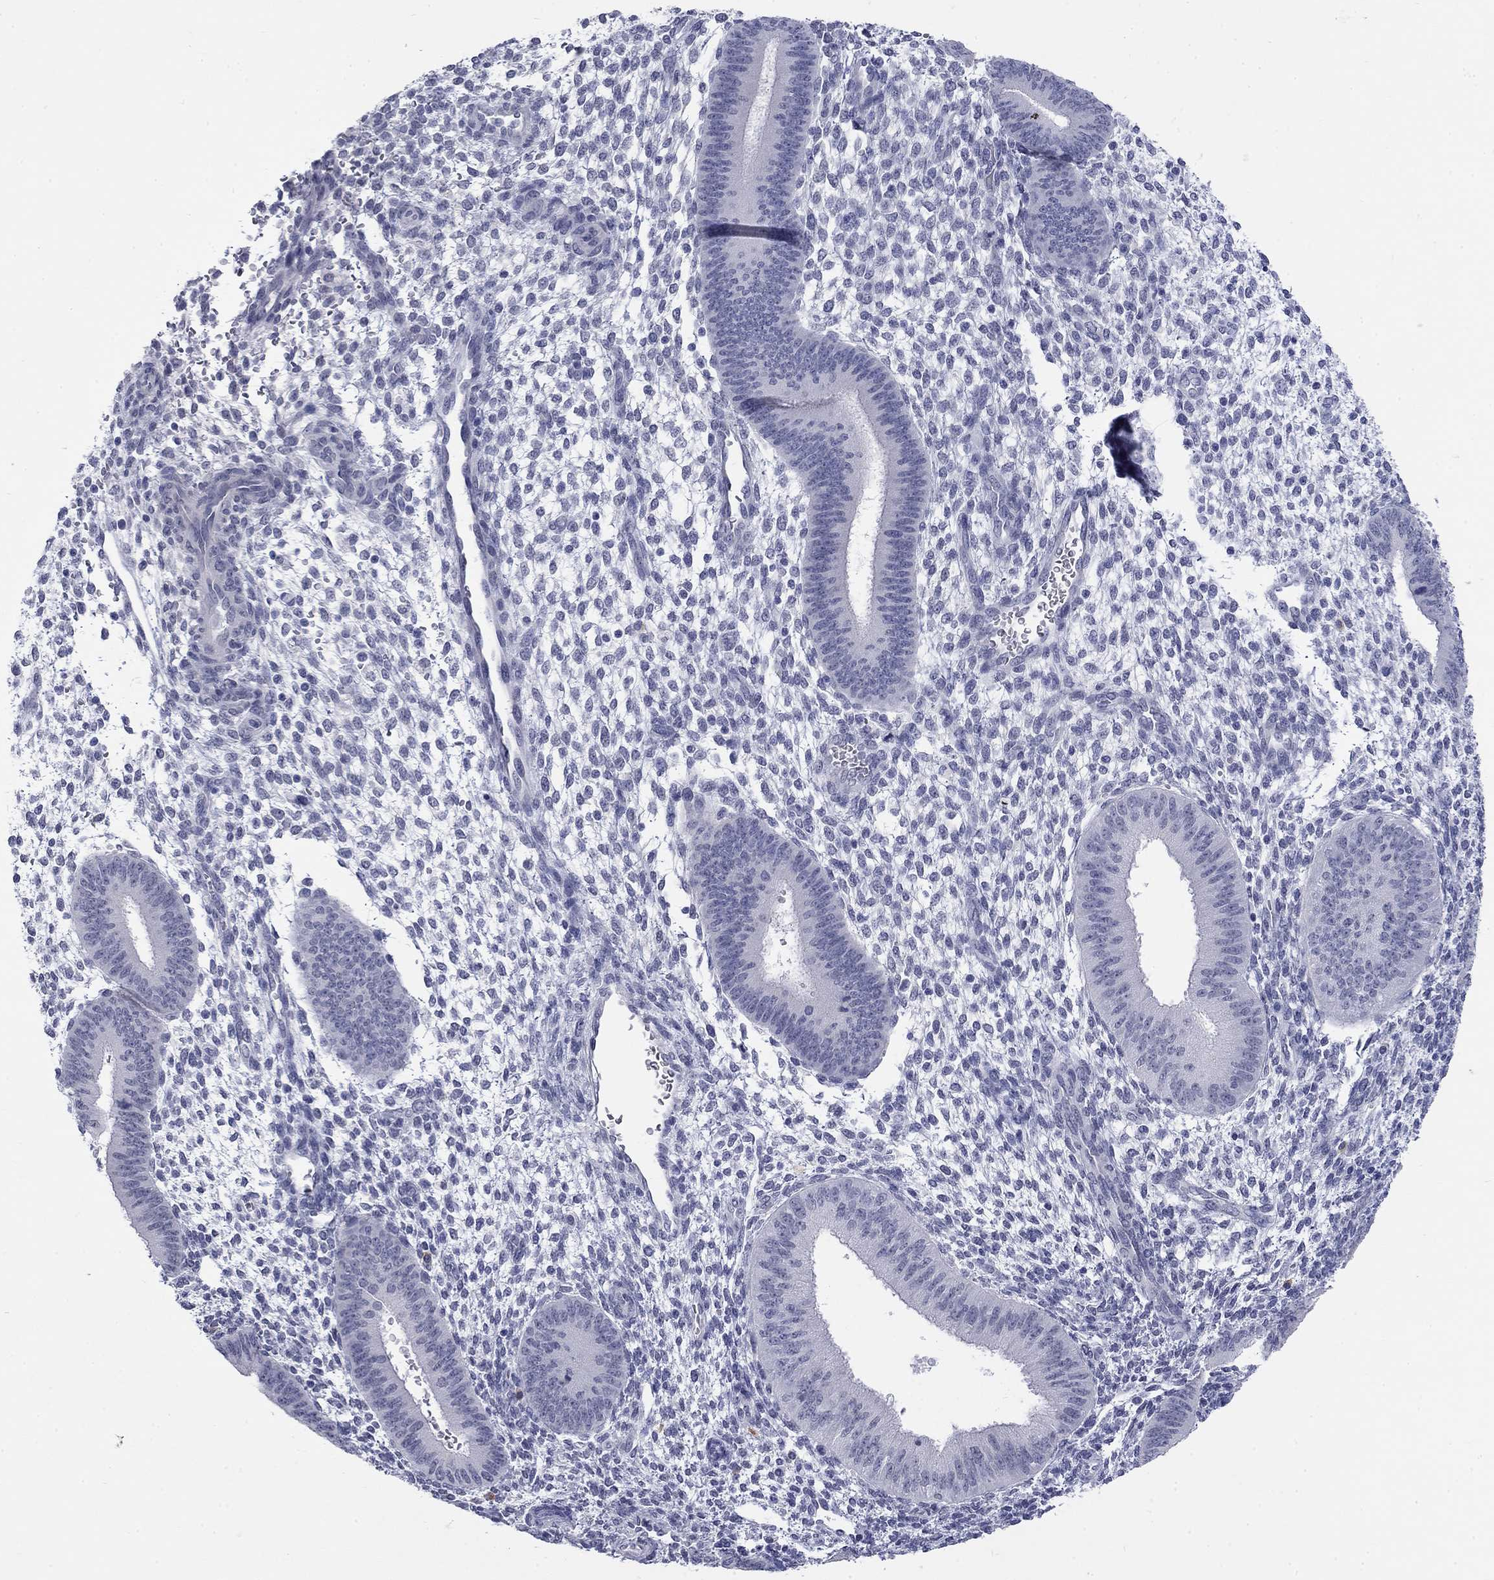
{"staining": {"intensity": "negative", "quantity": "none", "location": "none"}, "tissue": "endometrium", "cell_type": "Cells in endometrial stroma", "image_type": "normal", "snomed": [{"axis": "morphology", "description": "Normal tissue, NOS"}, {"axis": "topography", "description": "Endometrium"}], "caption": "The immunohistochemistry (IHC) histopathology image has no significant expression in cells in endometrial stroma of endometrium. (DAB immunohistochemistry (IHC), high magnification).", "gene": "ECEL1", "patient": {"sex": "female", "age": 39}}